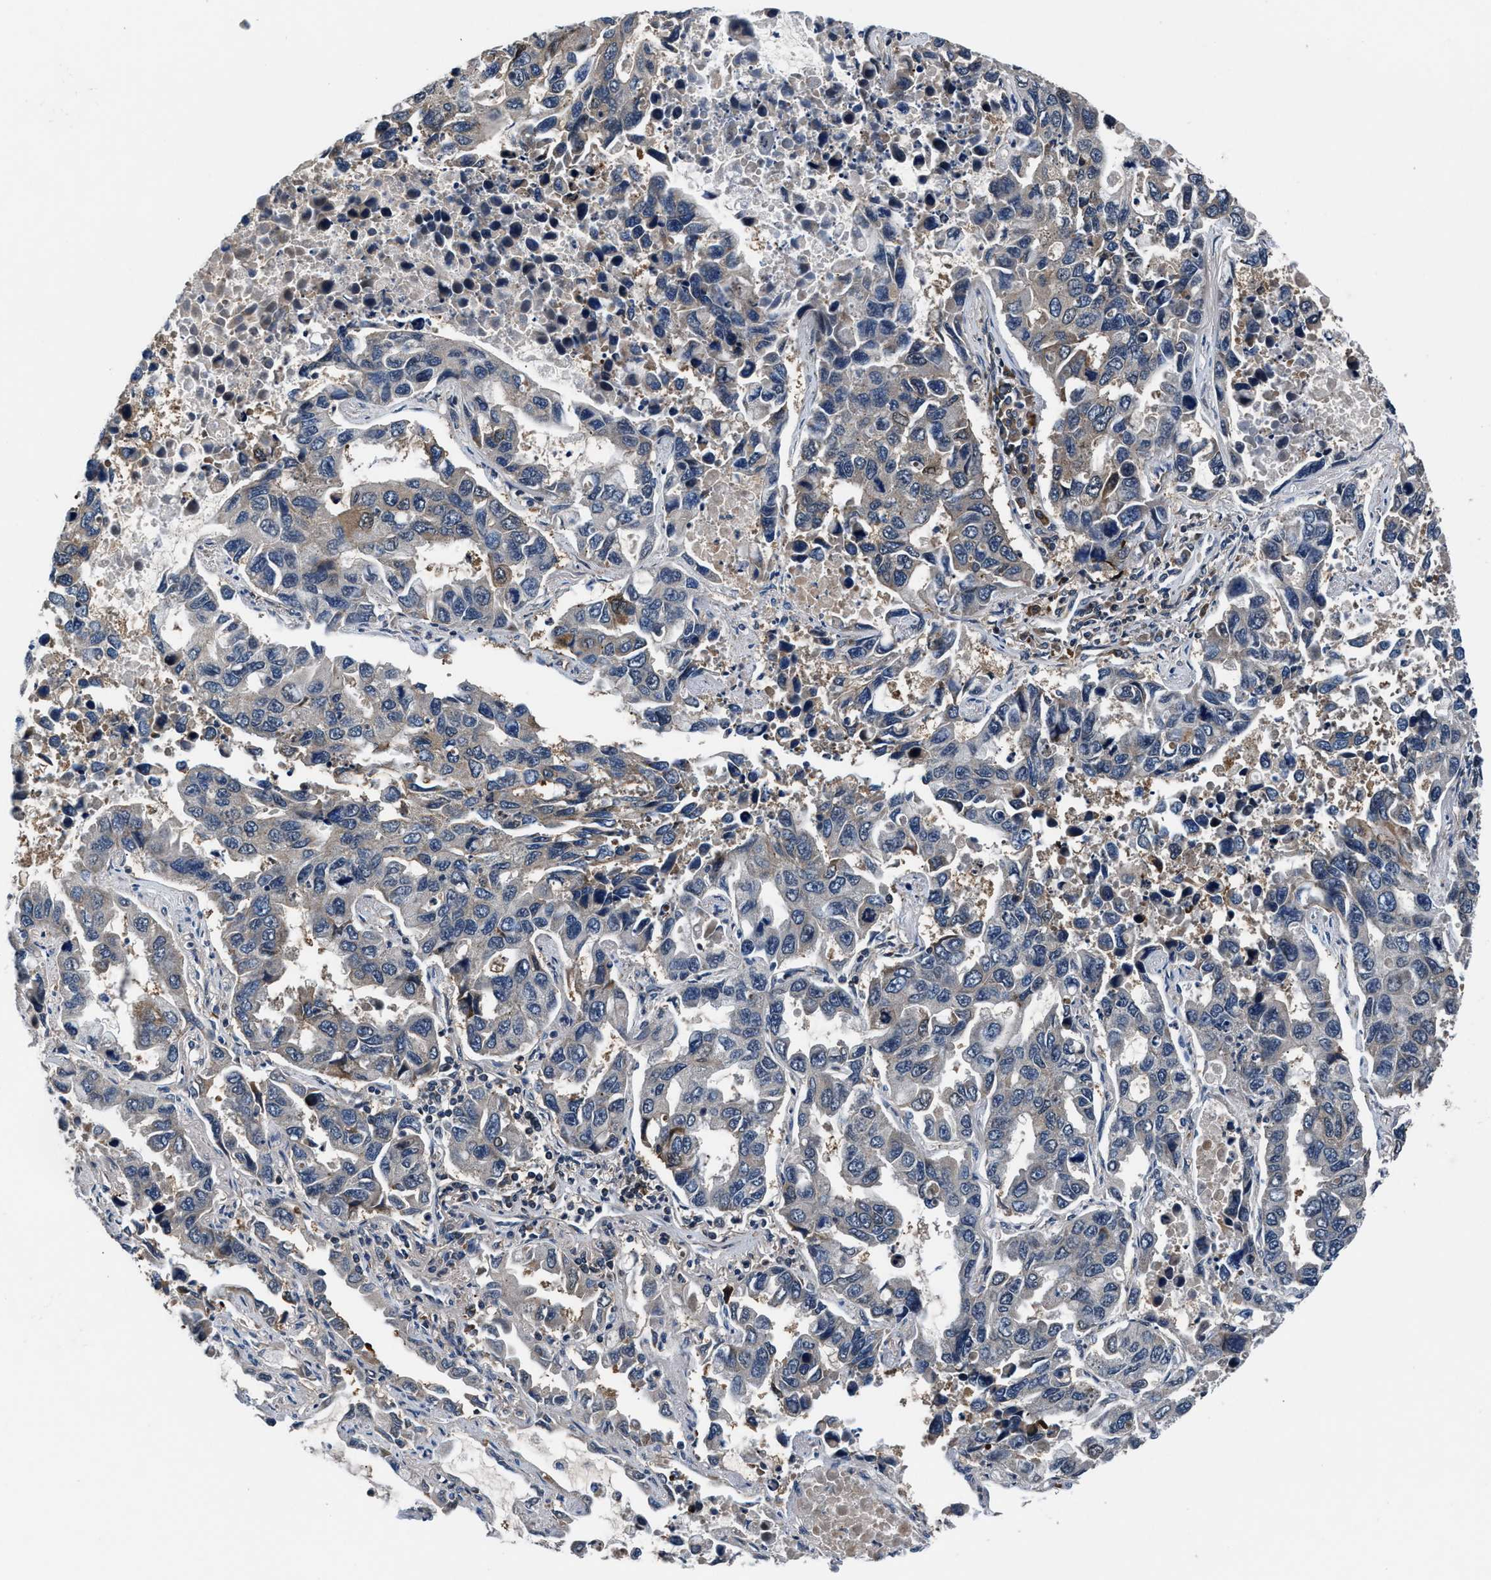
{"staining": {"intensity": "weak", "quantity": "<25%", "location": "cytoplasmic/membranous"}, "tissue": "lung cancer", "cell_type": "Tumor cells", "image_type": "cancer", "snomed": [{"axis": "morphology", "description": "Adenocarcinoma, NOS"}, {"axis": "topography", "description": "Lung"}], "caption": "Immunohistochemistry (IHC) micrograph of human lung cancer stained for a protein (brown), which exhibits no positivity in tumor cells.", "gene": "PRPSAP2", "patient": {"sex": "male", "age": 64}}